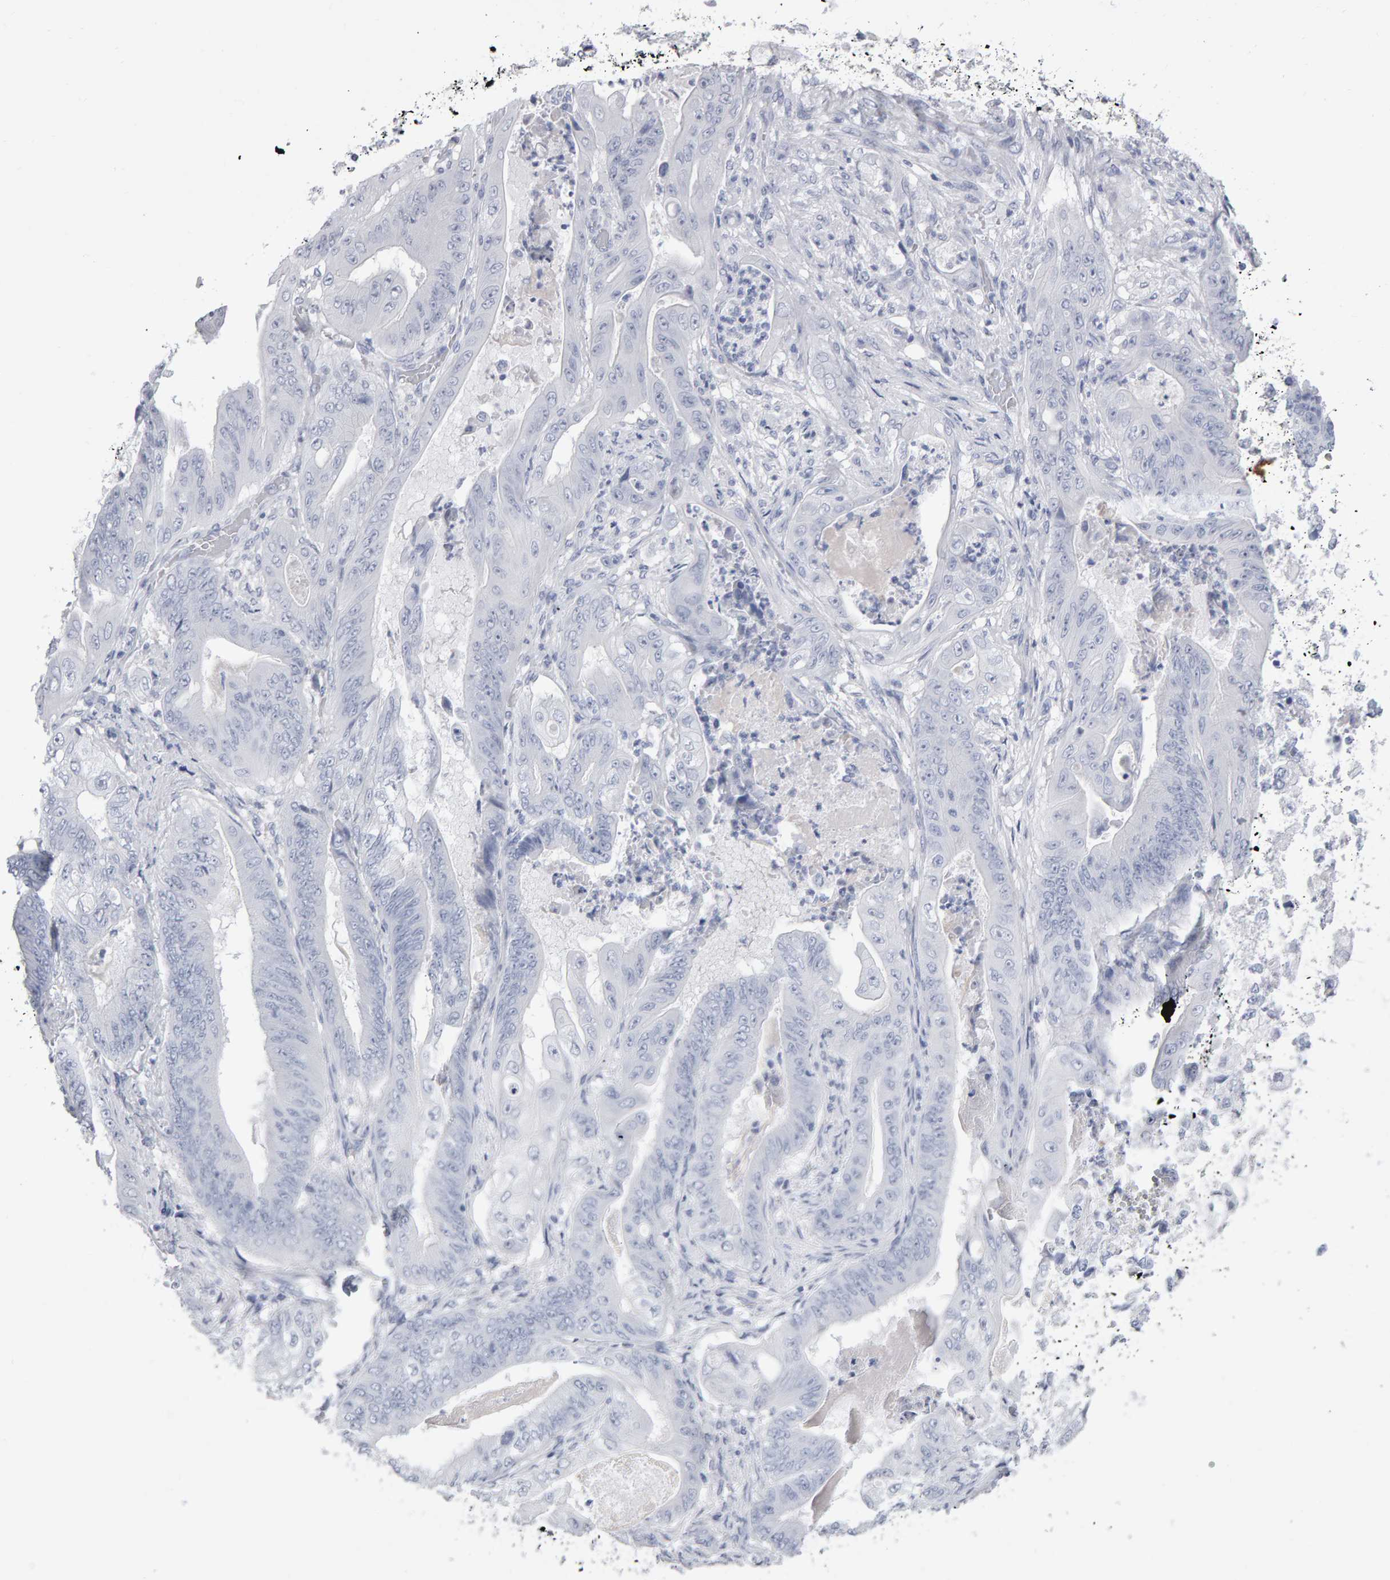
{"staining": {"intensity": "negative", "quantity": "none", "location": "none"}, "tissue": "stomach cancer", "cell_type": "Tumor cells", "image_type": "cancer", "snomed": [{"axis": "morphology", "description": "Normal tissue, NOS"}, {"axis": "morphology", "description": "Adenocarcinoma, NOS"}, {"axis": "topography", "description": "Stomach"}], "caption": "Immunohistochemistry micrograph of human stomach cancer (adenocarcinoma) stained for a protein (brown), which reveals no positivity in tumor cells. (Brightfield microscopy of DAB (3,3'-diaminobenzidine) immunohistochemistry (IHC) at high magnification).", "gene": "NCDN", "patient": {"sex": "male", "age": 62}}